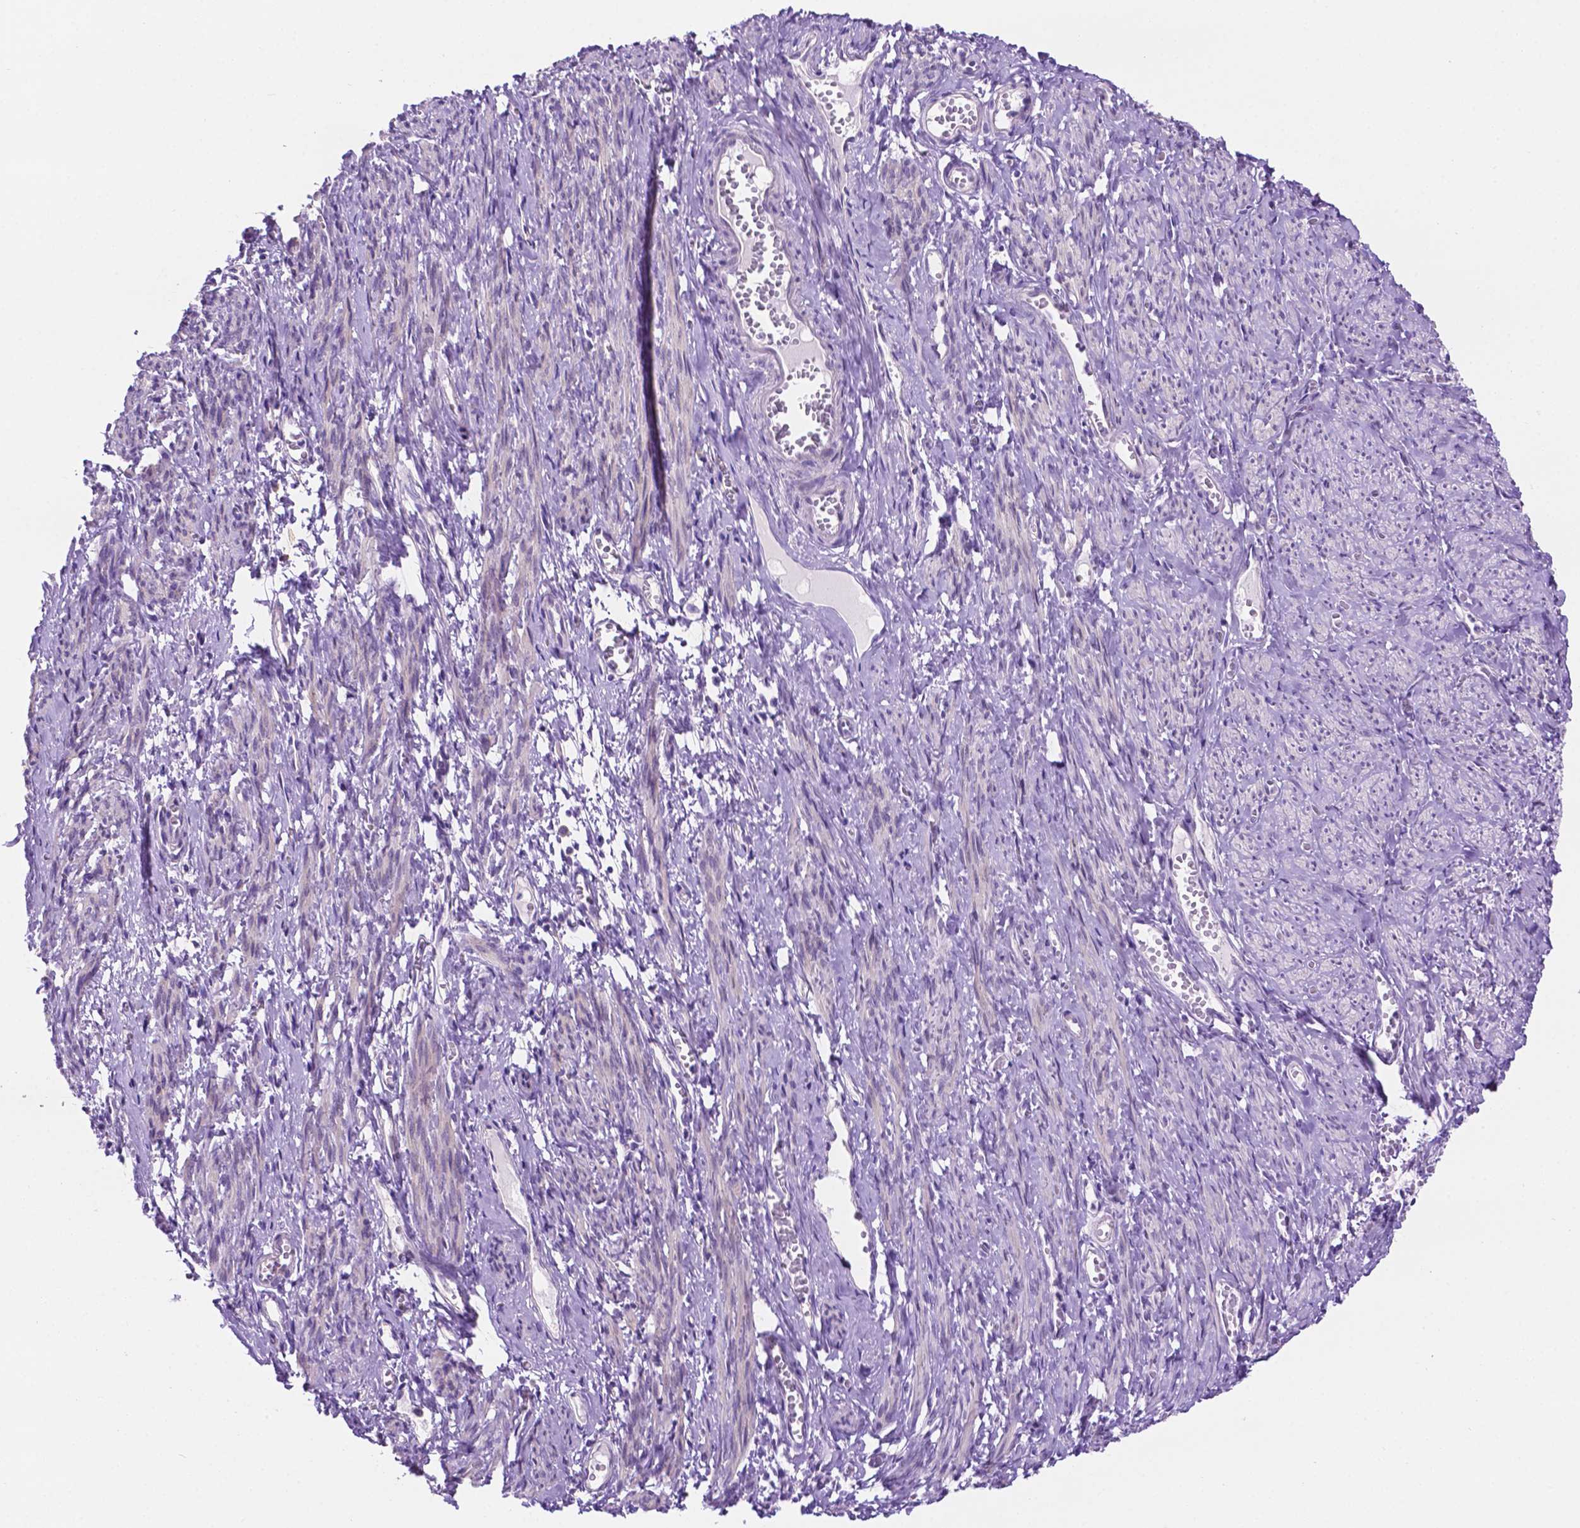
{"staining": {"intensity": "negative", "quantity": "none", "location": "none"}, "tissue": "smooth muscle", "cell_type": "Smooth muscle cells", "image_type": "normal", "snomed": [{"axis": "morphology", "description": "Normal tissue, NOS"}, {"axis": "topography", "description": "Smooth muscle"}], "caption": "DAB immunohistochemical staining of normal smooth muscle shows no significant positivity in smooth muscle cells.", "gene": "TACSTD2", "patient": {"sex": "female", "age": 65}}